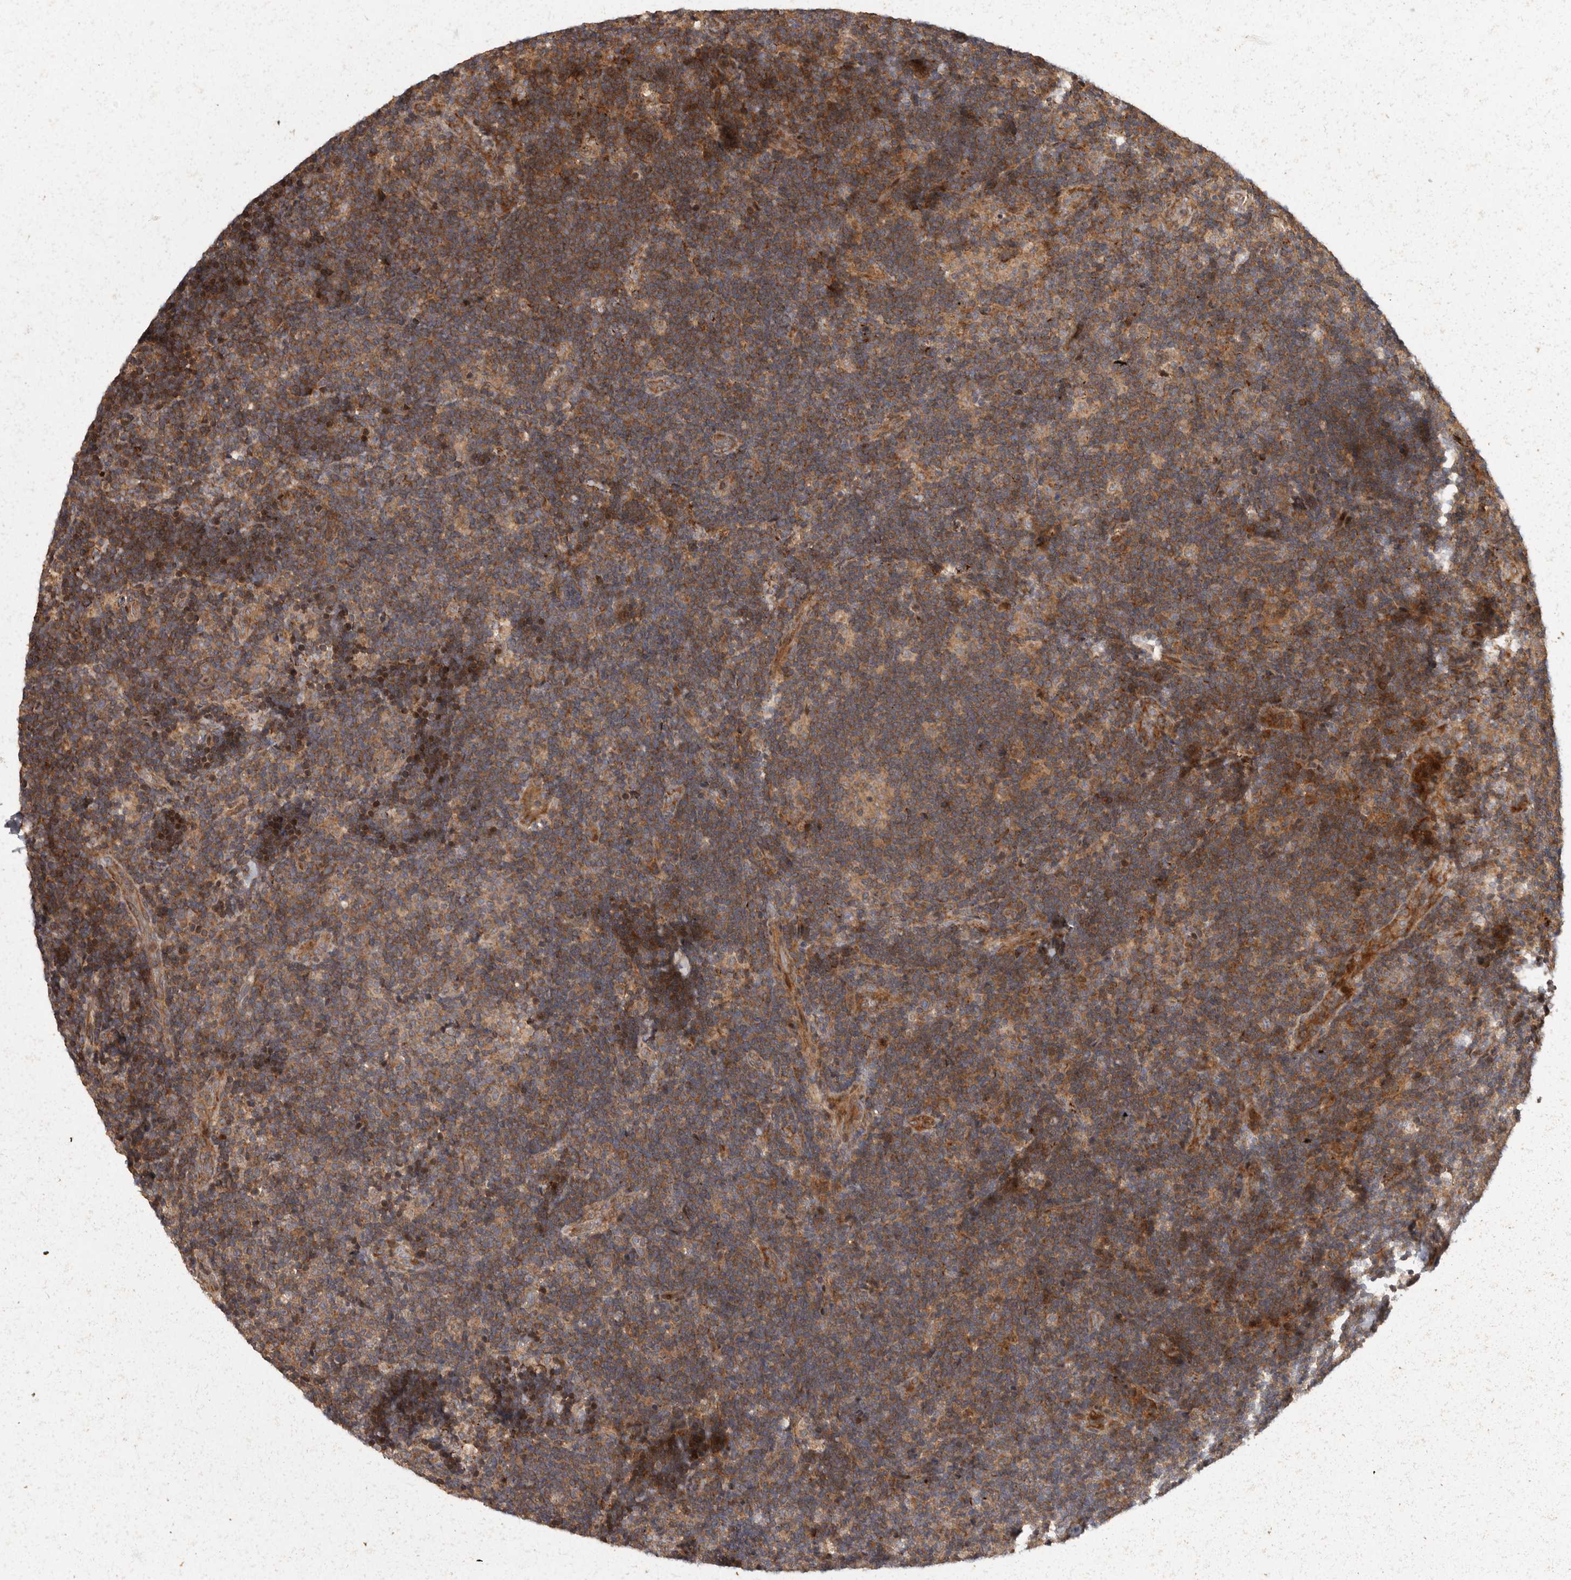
{"staining": {"intensity": "moderate", "quantity": ">75%", "location": "cytoplasmic/membranous,nuclear"}, "tissue": "lymph node", "cell_type": "Germinal center cells", "image_type": "normal", "snomed": [{"axis": "morphology", "description": "Normal tissue, NOS"}, {"axis": "topography", "description": "Lymph node"}], "caption": "High-magnification brightfield microscopy of benign lymph node stained with DAB (brown) and counterstained with hematoxylin (blue). germinal center cells exhibit moderate cytoplasmic/membranous,nuclear positivity is present in approximately>75% of cells.", "gene": "SWT1", "patient": {"sex": "female", "age": 22}}